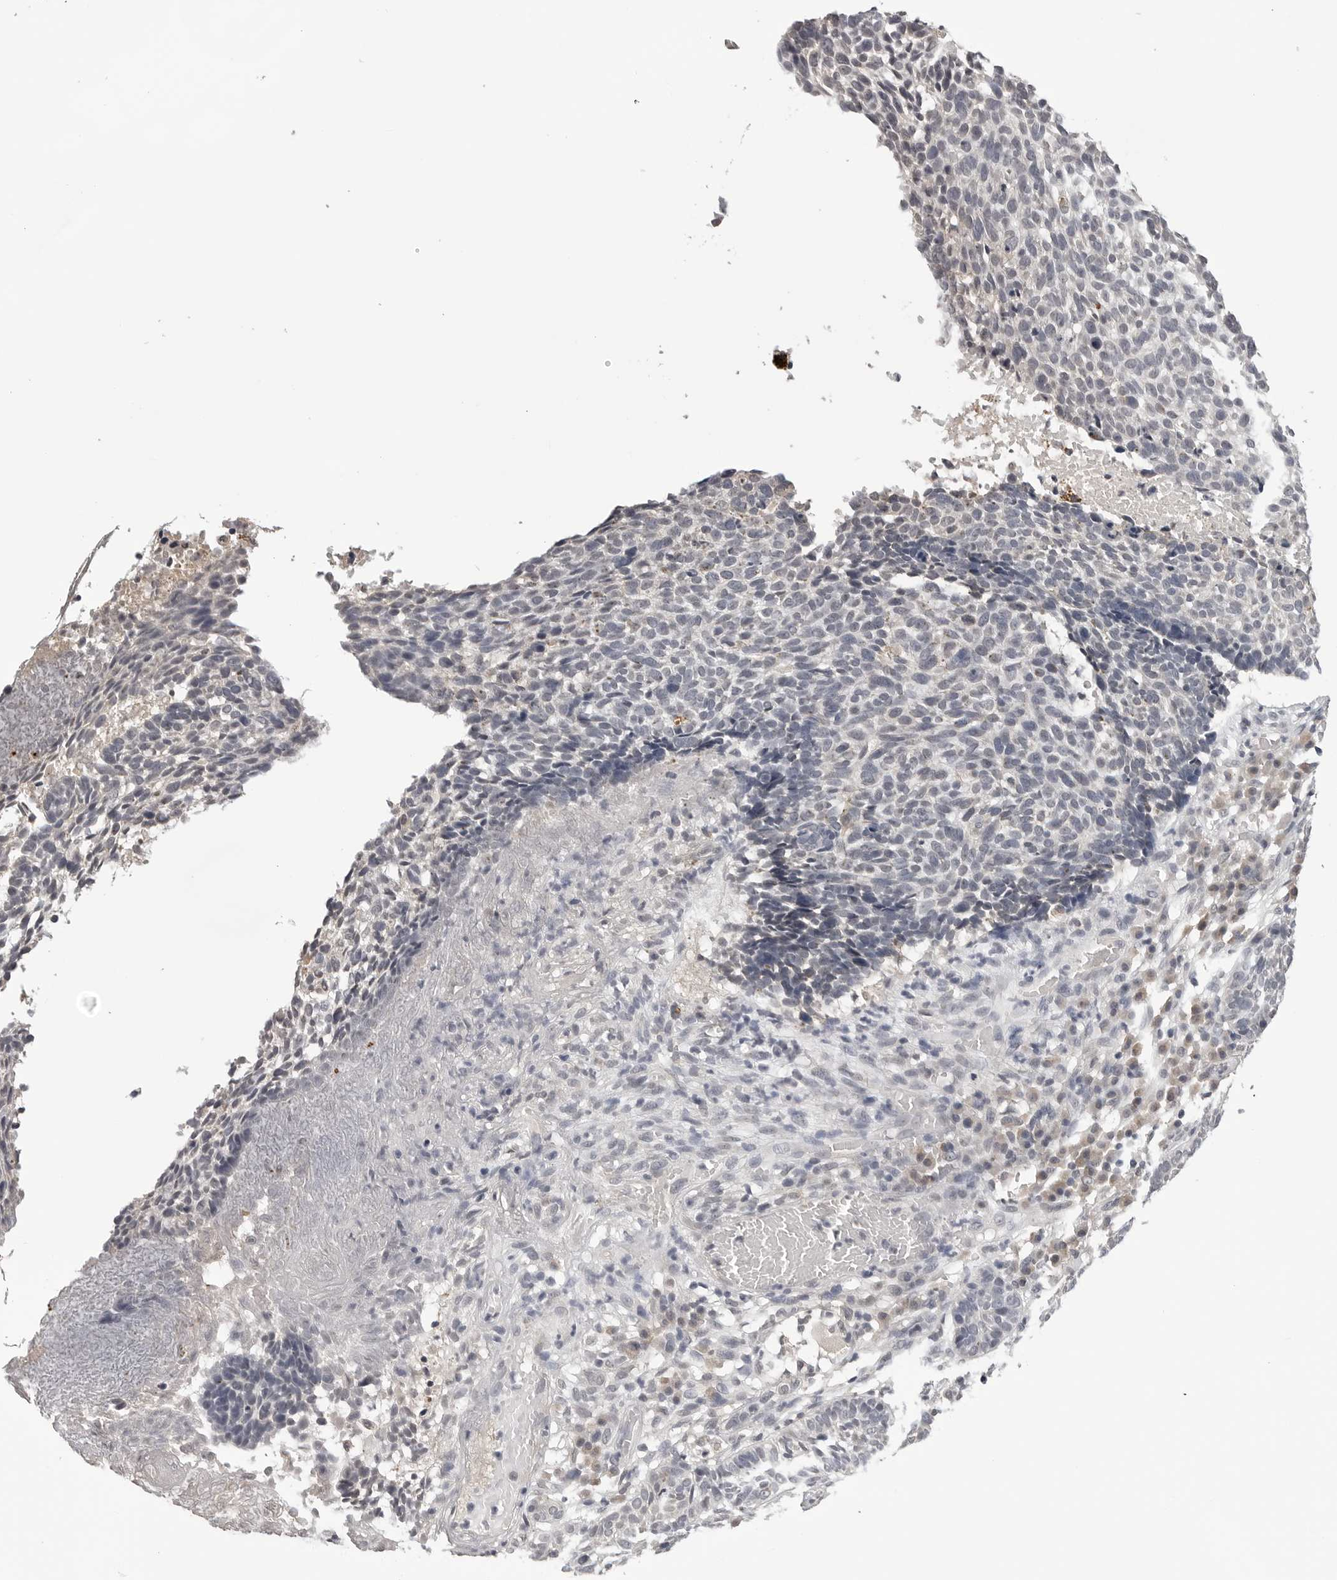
{"staining": {"intensity": "negative", "quantity": "none", "location": "none"}, "tissue": "skin cancer", "cell_type": "Tumor cells", "image_type": "cancer", "snomed": [{"axis": "morphology", "description": "Basal cell carcinoma"}, {"axis": "topography", "description": "Skin"}], "caption": "Skin cancer (basal cell carcinoma) was stained to show a protein in brown. There is no significant expression in tumor cells.", "gene": "CDK20", "patient": {"sex": "male", "age": 85}}